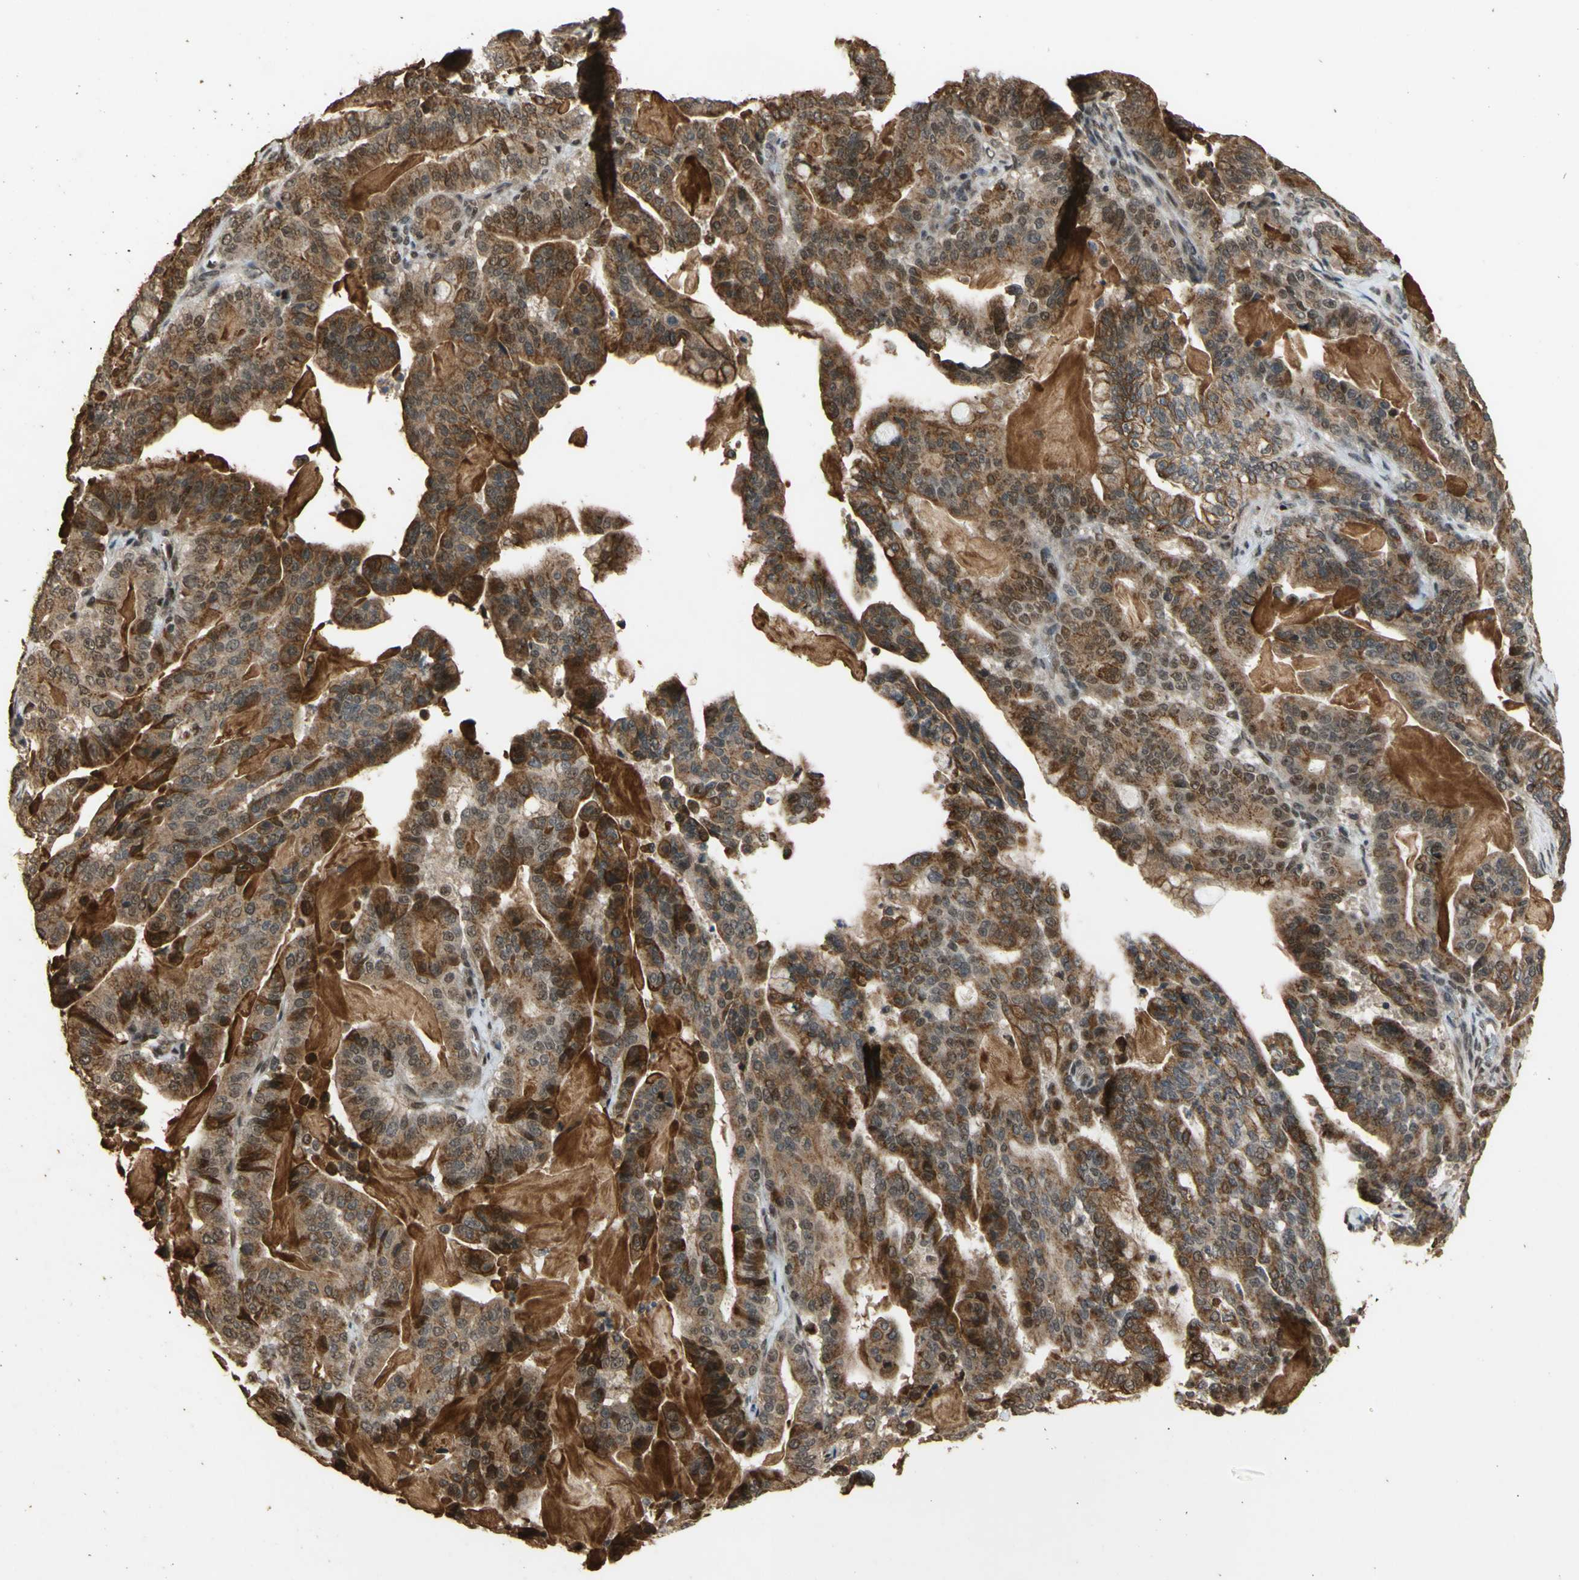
{"staining": {"intensity": "moderate", "quantity": ">75%", "location": "cytoplasmic/membranous"}, "tissue": "pancreatic cancer", "cell_type": "Tumor cells", "image_type": "cancer", "snomed": [{"axis": "morphology", "description": "Adenocarcinoma, NOS"}, {"axis": "topography", "description": "Pancreas"}], "caption": "The histopathology image displays a brown stain indicating the presence of a protein in the cytoplasmic/membranous of tumor cells in pancreatic adenocarcinoma.", "gene": "GTF2E2", "patient": {"sex": "male", "age": 63}}